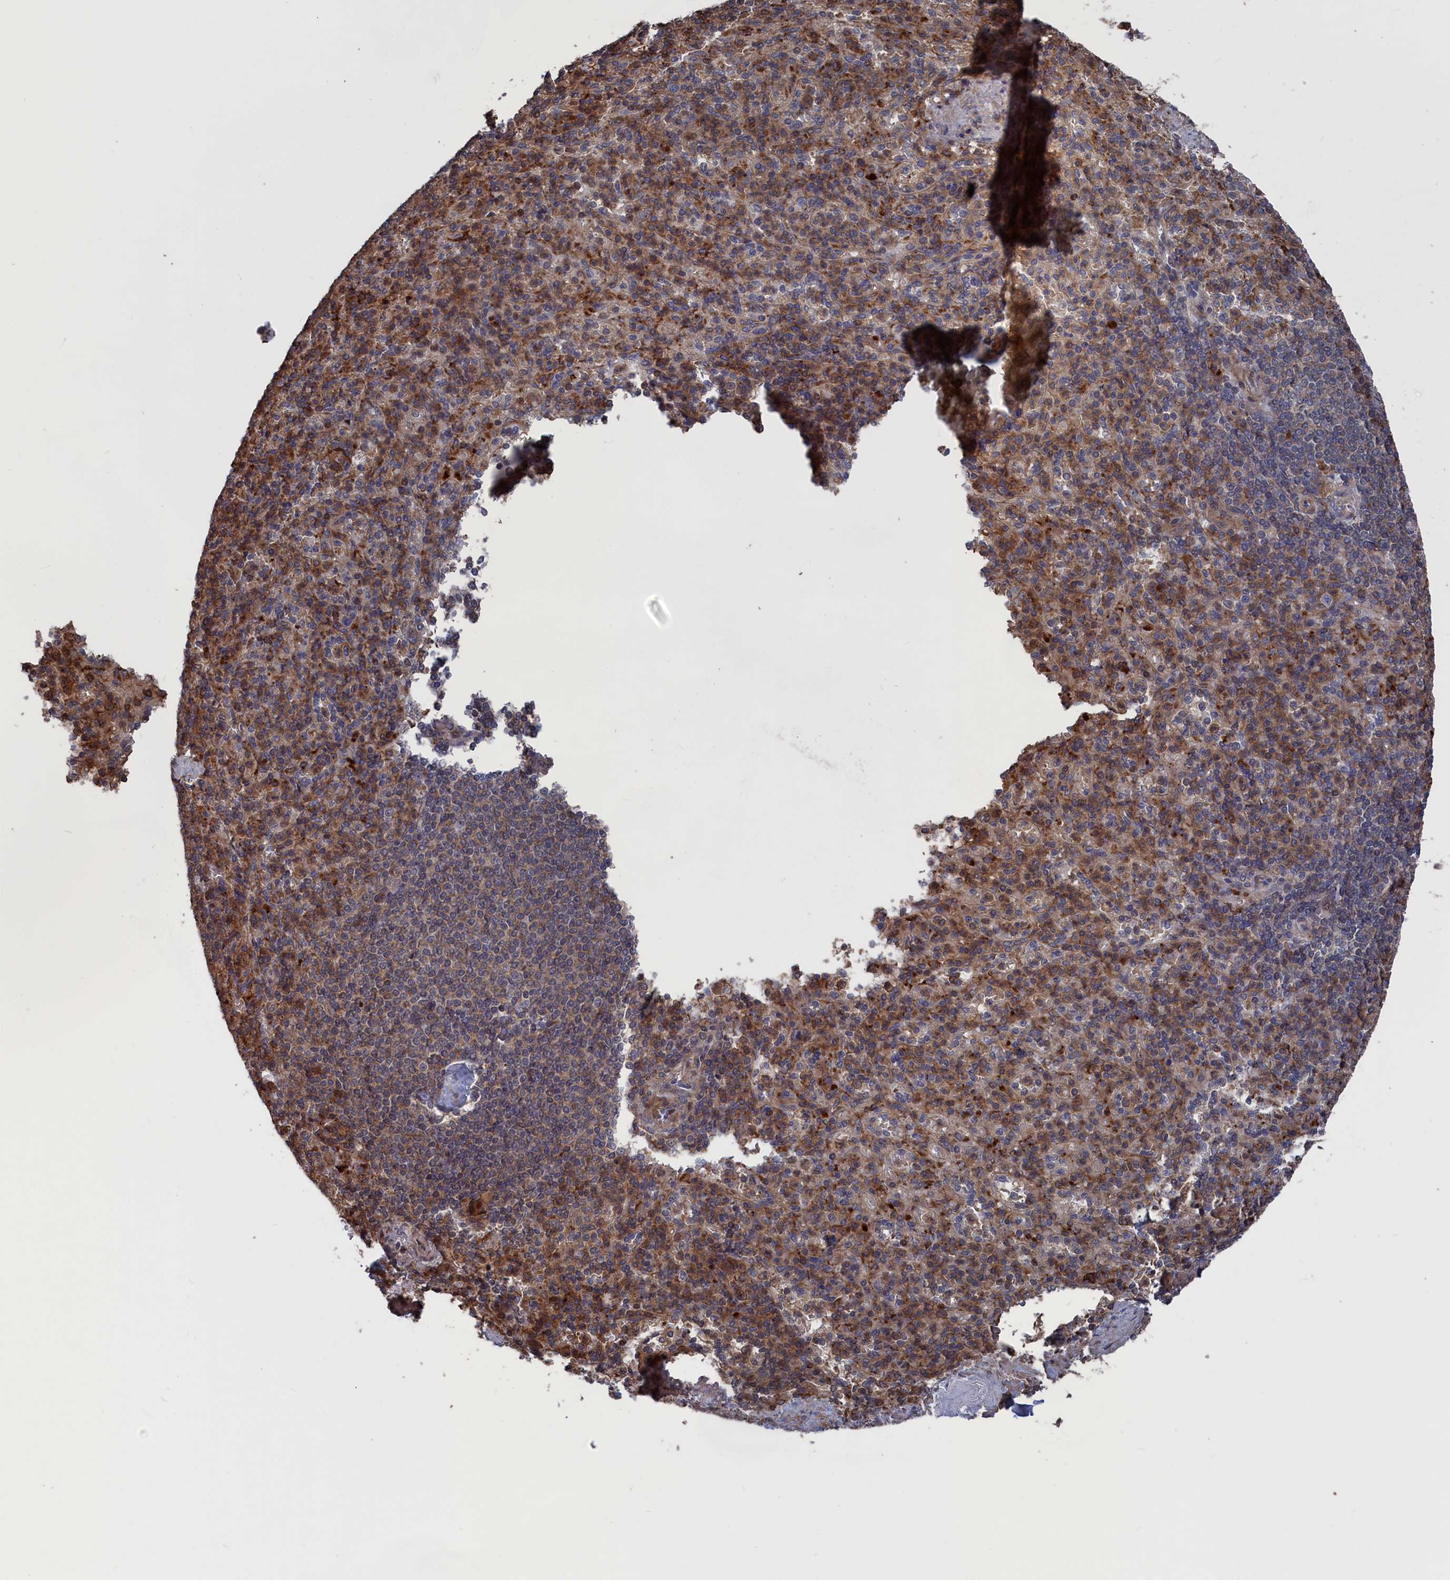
{"staining": {"intensity": "moderate", "quantity": "25%-75%", "location": "cytoplasmic/membranous"}, "tissue": "spleen", "cell_type": "Cells in red pulp", "image_type": "normal", "snomed": [{"axis": "morphology", "description": "Normal tissue, NOS"}, {"axis": "topography", "description": "Spleen"}], "caption": "This is a photomicrograph of immunohistochemistry (IHC) staining of unremarkable spleen, which shows moderate staining in the cytoplasmic/membranous of cells in red pulp.", "gene": "PLA2G15", "patient": {"sex": "female", "age": 74}}